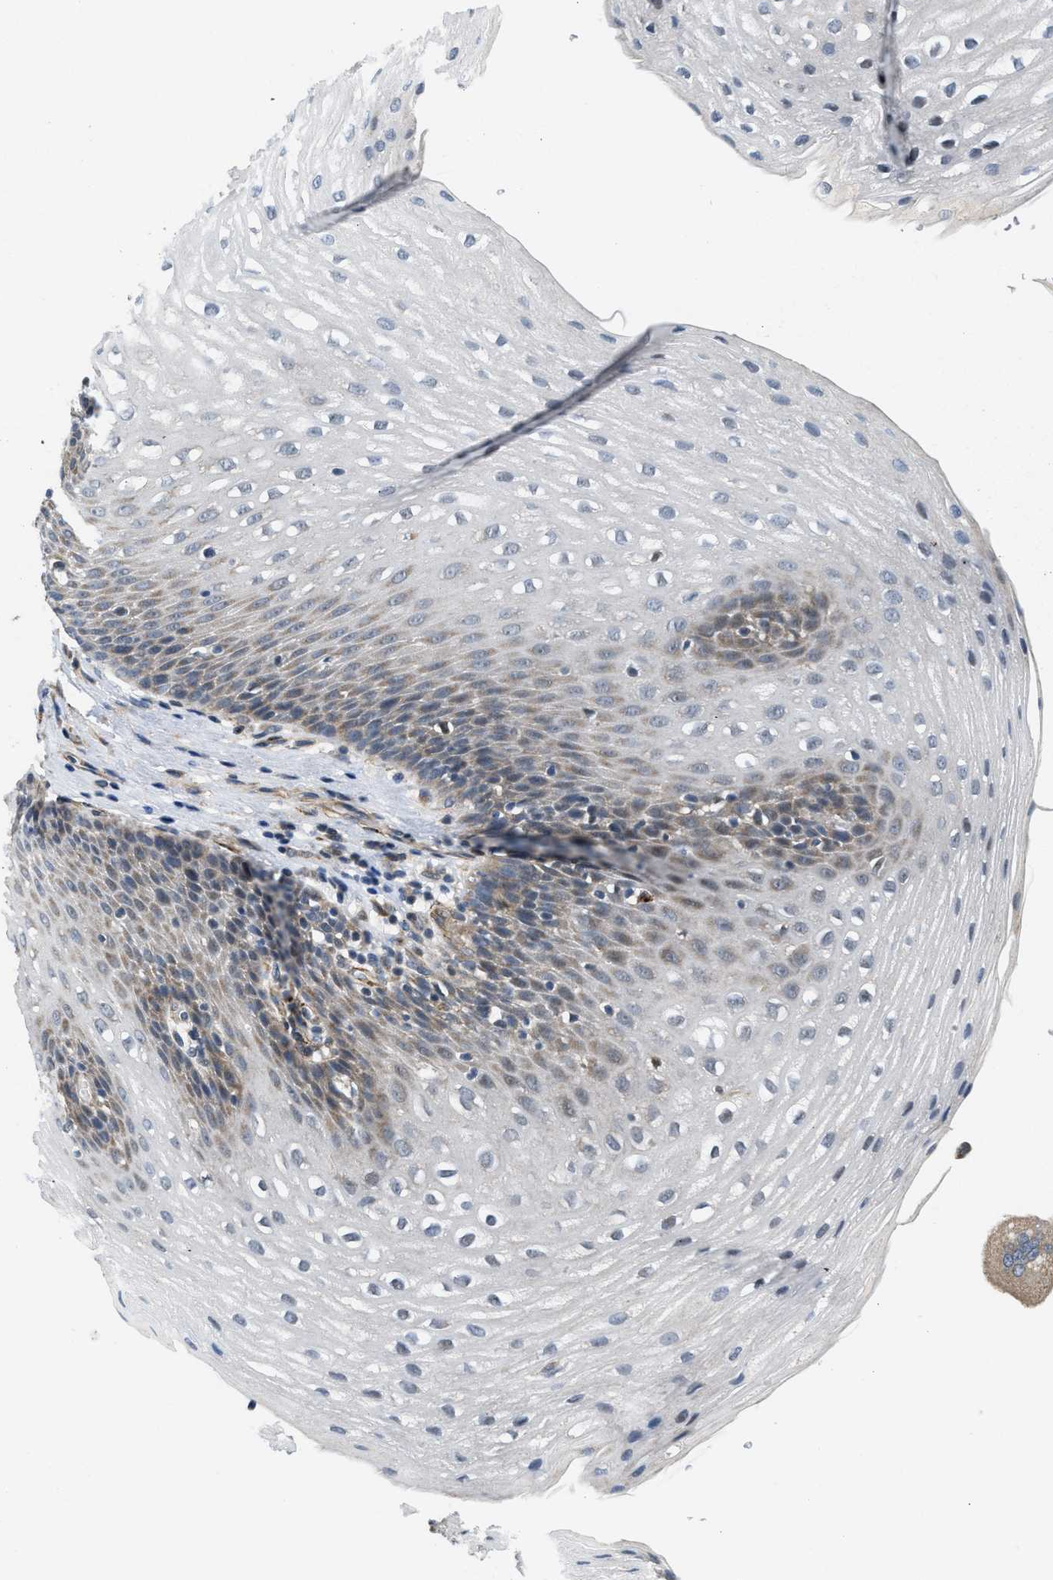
{"staining": {"intensity": "moderate", "quantity": "<25%", "location": "cytoplasmic/membranous"}, "tissue": "esophagus", "cell_type": "Squamous epithelial cells", "image_type": "normal", "snomed": [{"axis": "morphology", "description": "Normal tissue, NOS"}, {"axis": "topography", "description": "Esophagus"}], "caption": "Protein expression analysis of benign human esophagus reveals moderate cytoplasmic/membranous staining in approximately <25% of squamous epithelial cells. The staining was performed using DAB (3,3'-diaminobenzidine), with brown indicating positive protein expression. Nuclei are stained blue with hematoxylin.", "gene": "ZNF599", "patient": {"sex": "male", "age": 48}}